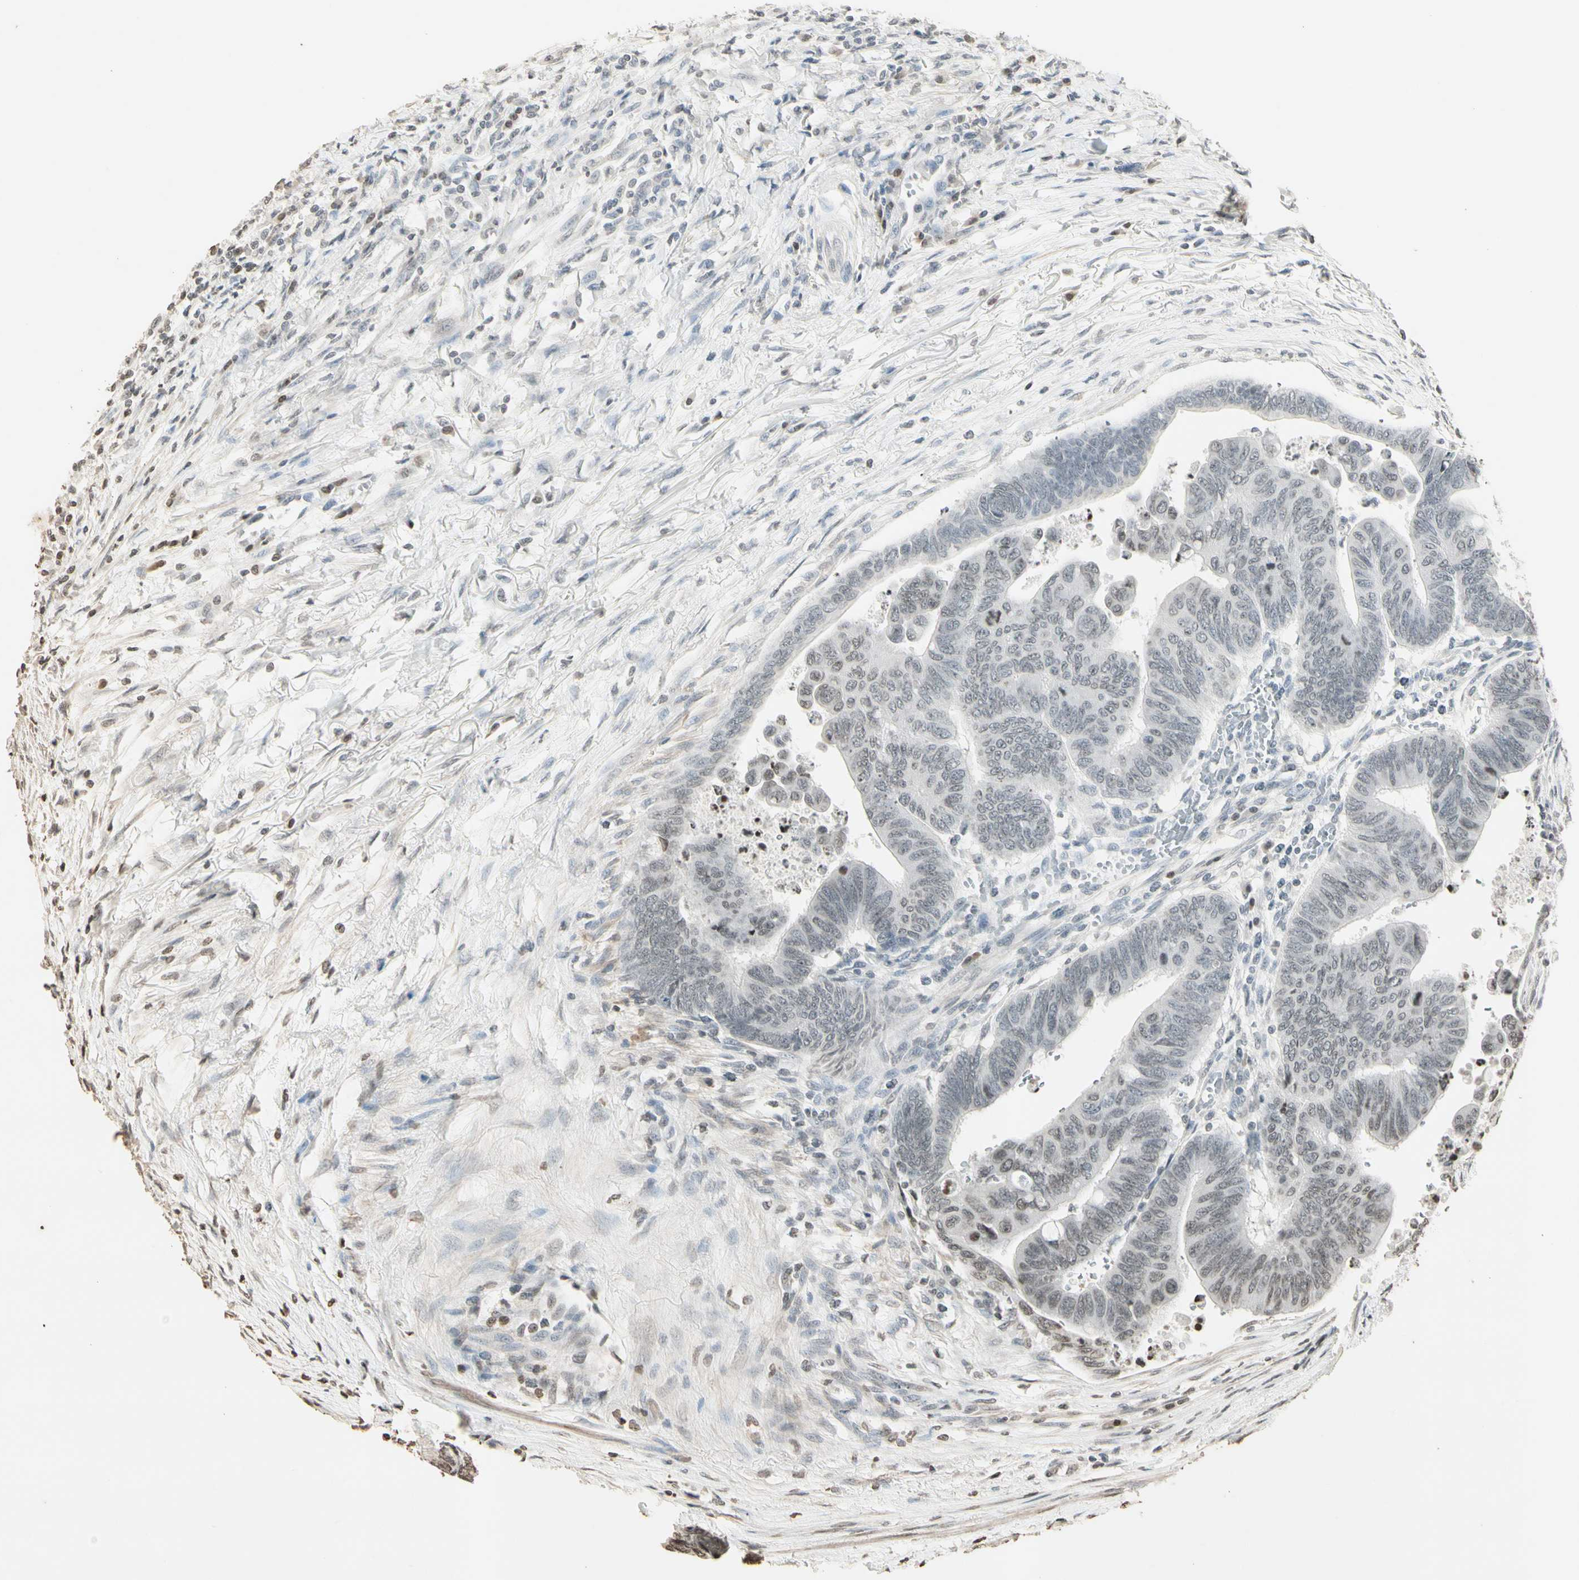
{"staining": {"intensity": "weak", "quantity": "<25%", "location": "nuclear"}, "tissue": "colorectal cancer", "cell_type": "Tumor cells", "image_type": "cancer", "snomed": [{"axis": "morphology", "description": "Normal tissue, NOS"}, {"axis": "morphology", "description": "Adenocarcinoma, NOS"}, {"axis": "topography", "description": "Rectum"}, {"axis": "topography", "description": "Peripheral nerve tissue"}], "caption": "Adenocarcinoma (colorectal) stained for a protein using immunohistochemistry (IHC) shows no expression tumor cells.", "gene": "TOP1", "patient": {"sex": "male", "age": 92}}